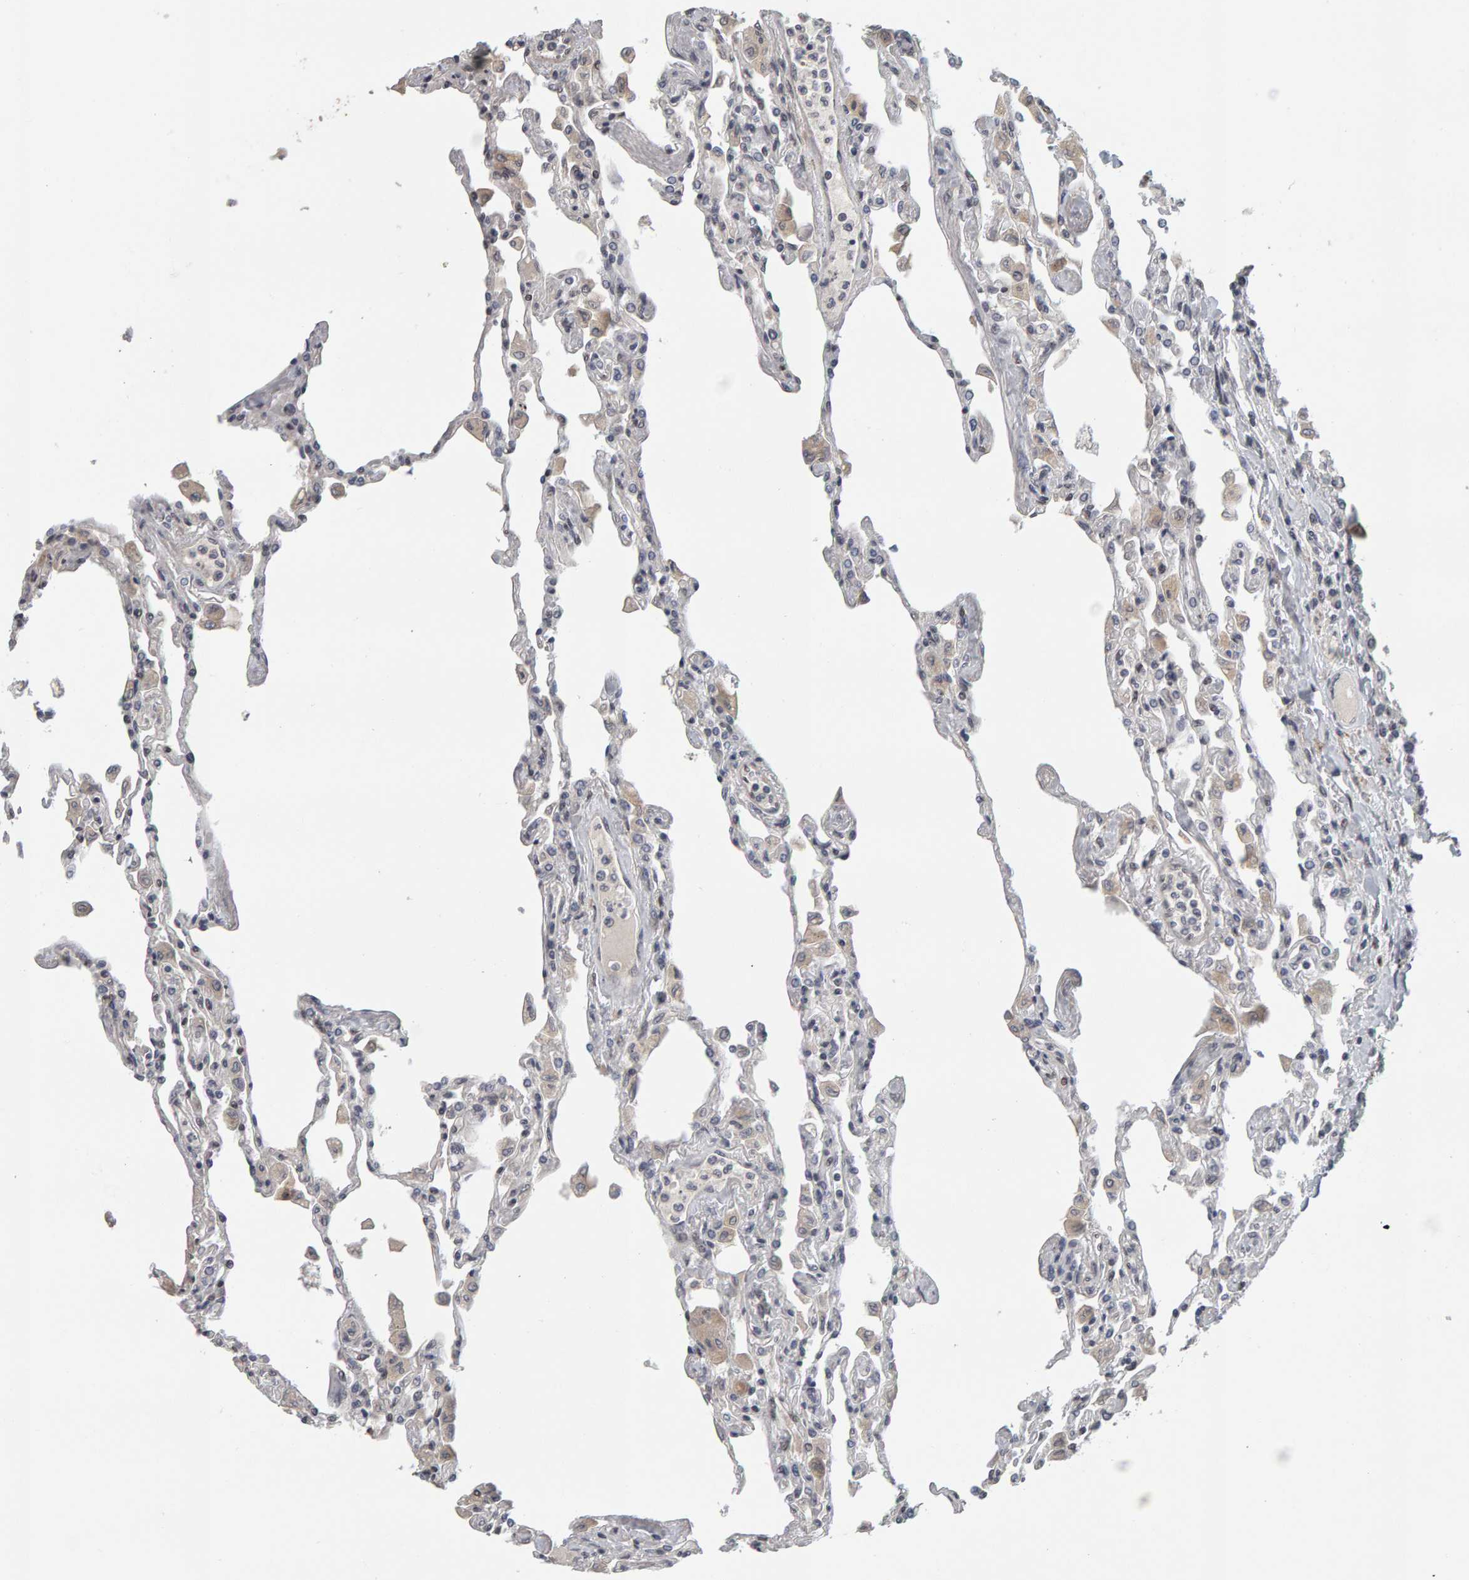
{"staining": {"intensity": "negative", "quantity": "none", "location": "none"}, "tissue": "lung", "cell_type": "Alveolar cells", "image_type": "normal", "snomed": [{"axis": "morphology", "description": "Normal tissue, NOS"}, {"axis": "topography", "description": "Bronchus"}, {"axis": "topography", "description": "Lung"}], "caption": "IHC histopathology image of benign human lung stained for a protein (brown), which demonstrates no positivity in alveolar cells.", "gene": "TEFM", "patient": {"sex": "female", "age": 49}}